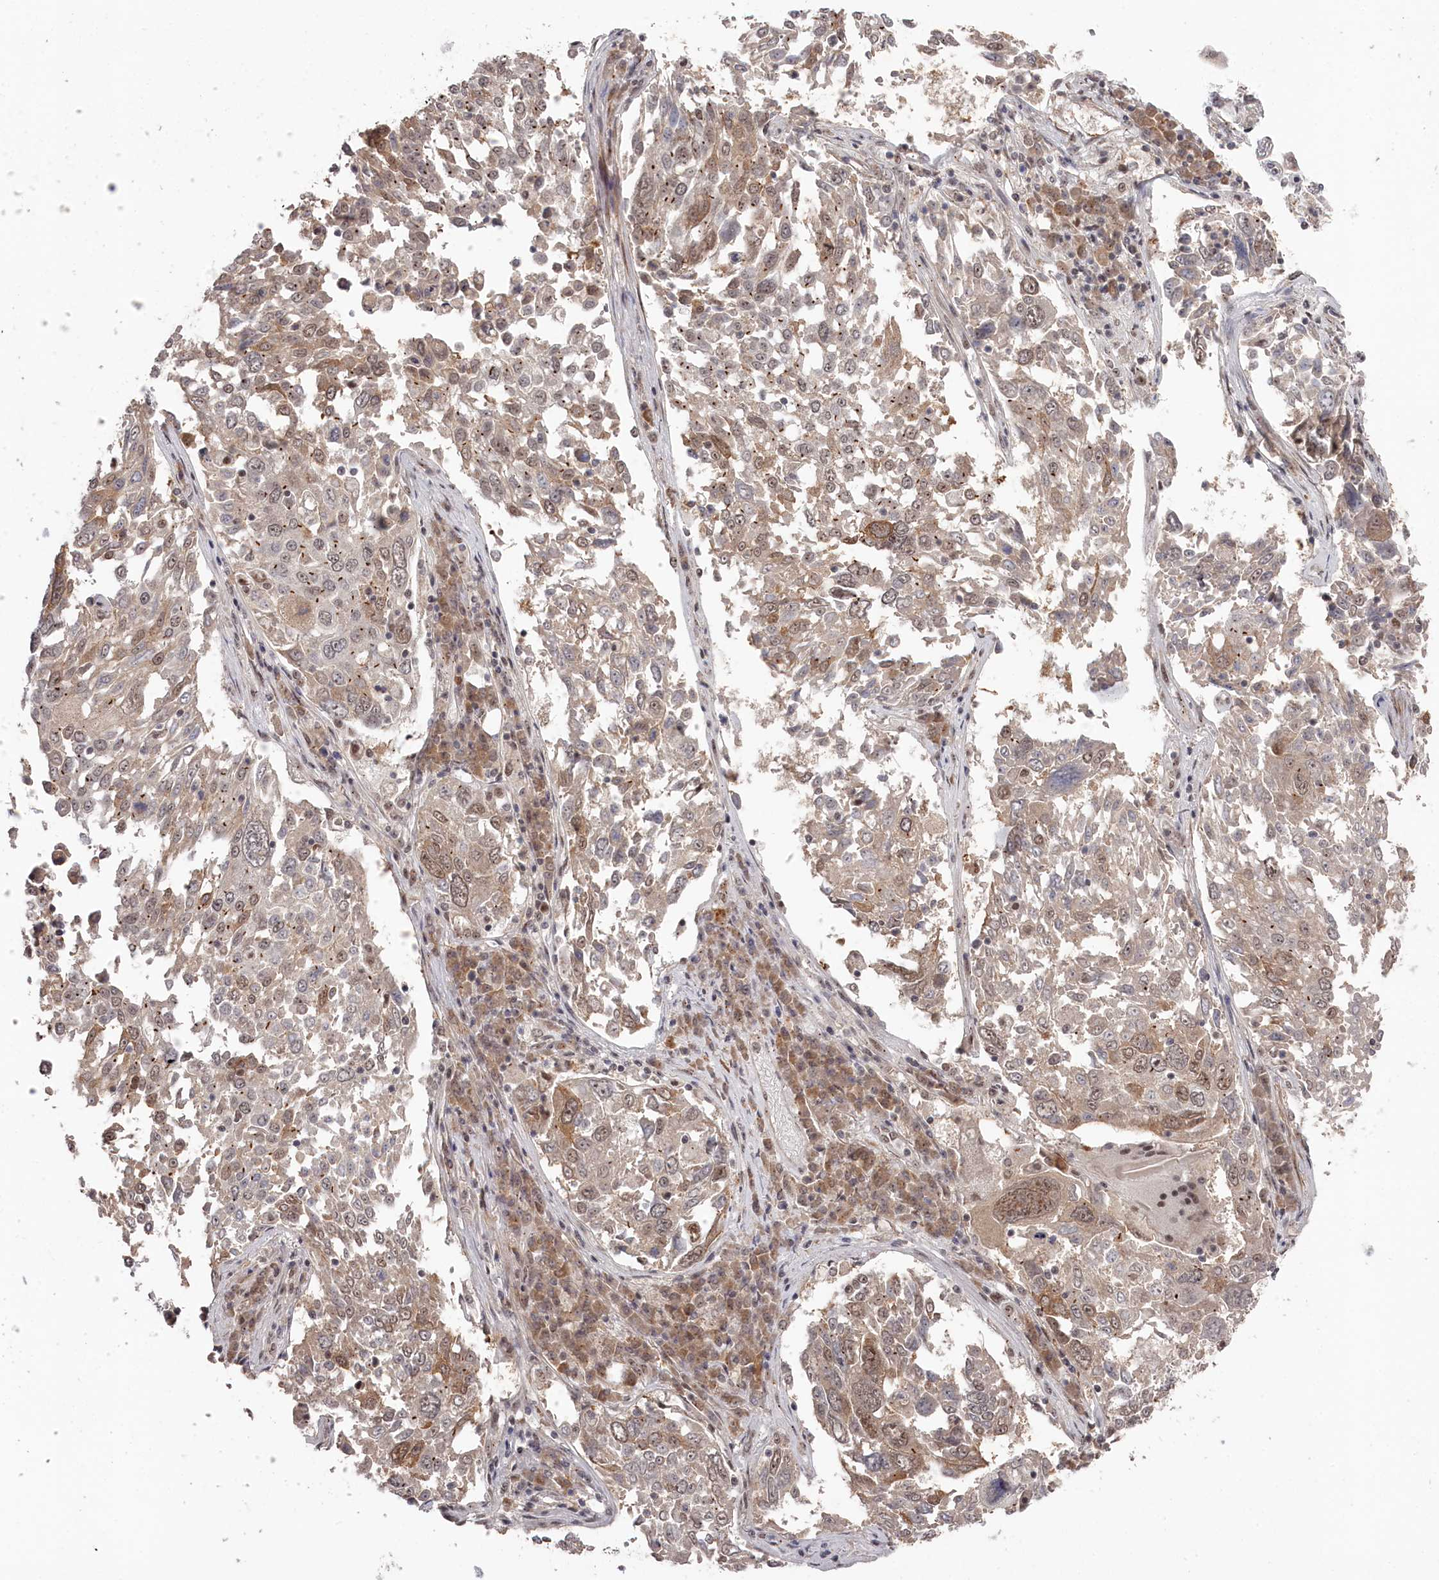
{"staining": {"intensity": "moderate", "quantity": "25%-75%", "location": "cytoplasmic/membranous,nuclear"}, "tissue": "lung cancer", "cell_type": "Tumor cells", "image_type": "cancer", "snomed": [{"axis": "morphology", "description": "Squamous cell carcinoma, NOS"}, {"axis": "topography", "description": "Lung"}], "caption": "Squamous cell carcinoma (lung) stained with DAB (3,3'-diaminobenzidine) IHC displays medium levels of moderate cytoplasmic/membranous and nuclear positivity in approximately 25%-75% of tumor cells. The protein of interest is shown in brown color, while the nuclei are stained blue.", "gene": "EXOSC1", "patient": {"sex": "male", "age": 65}}